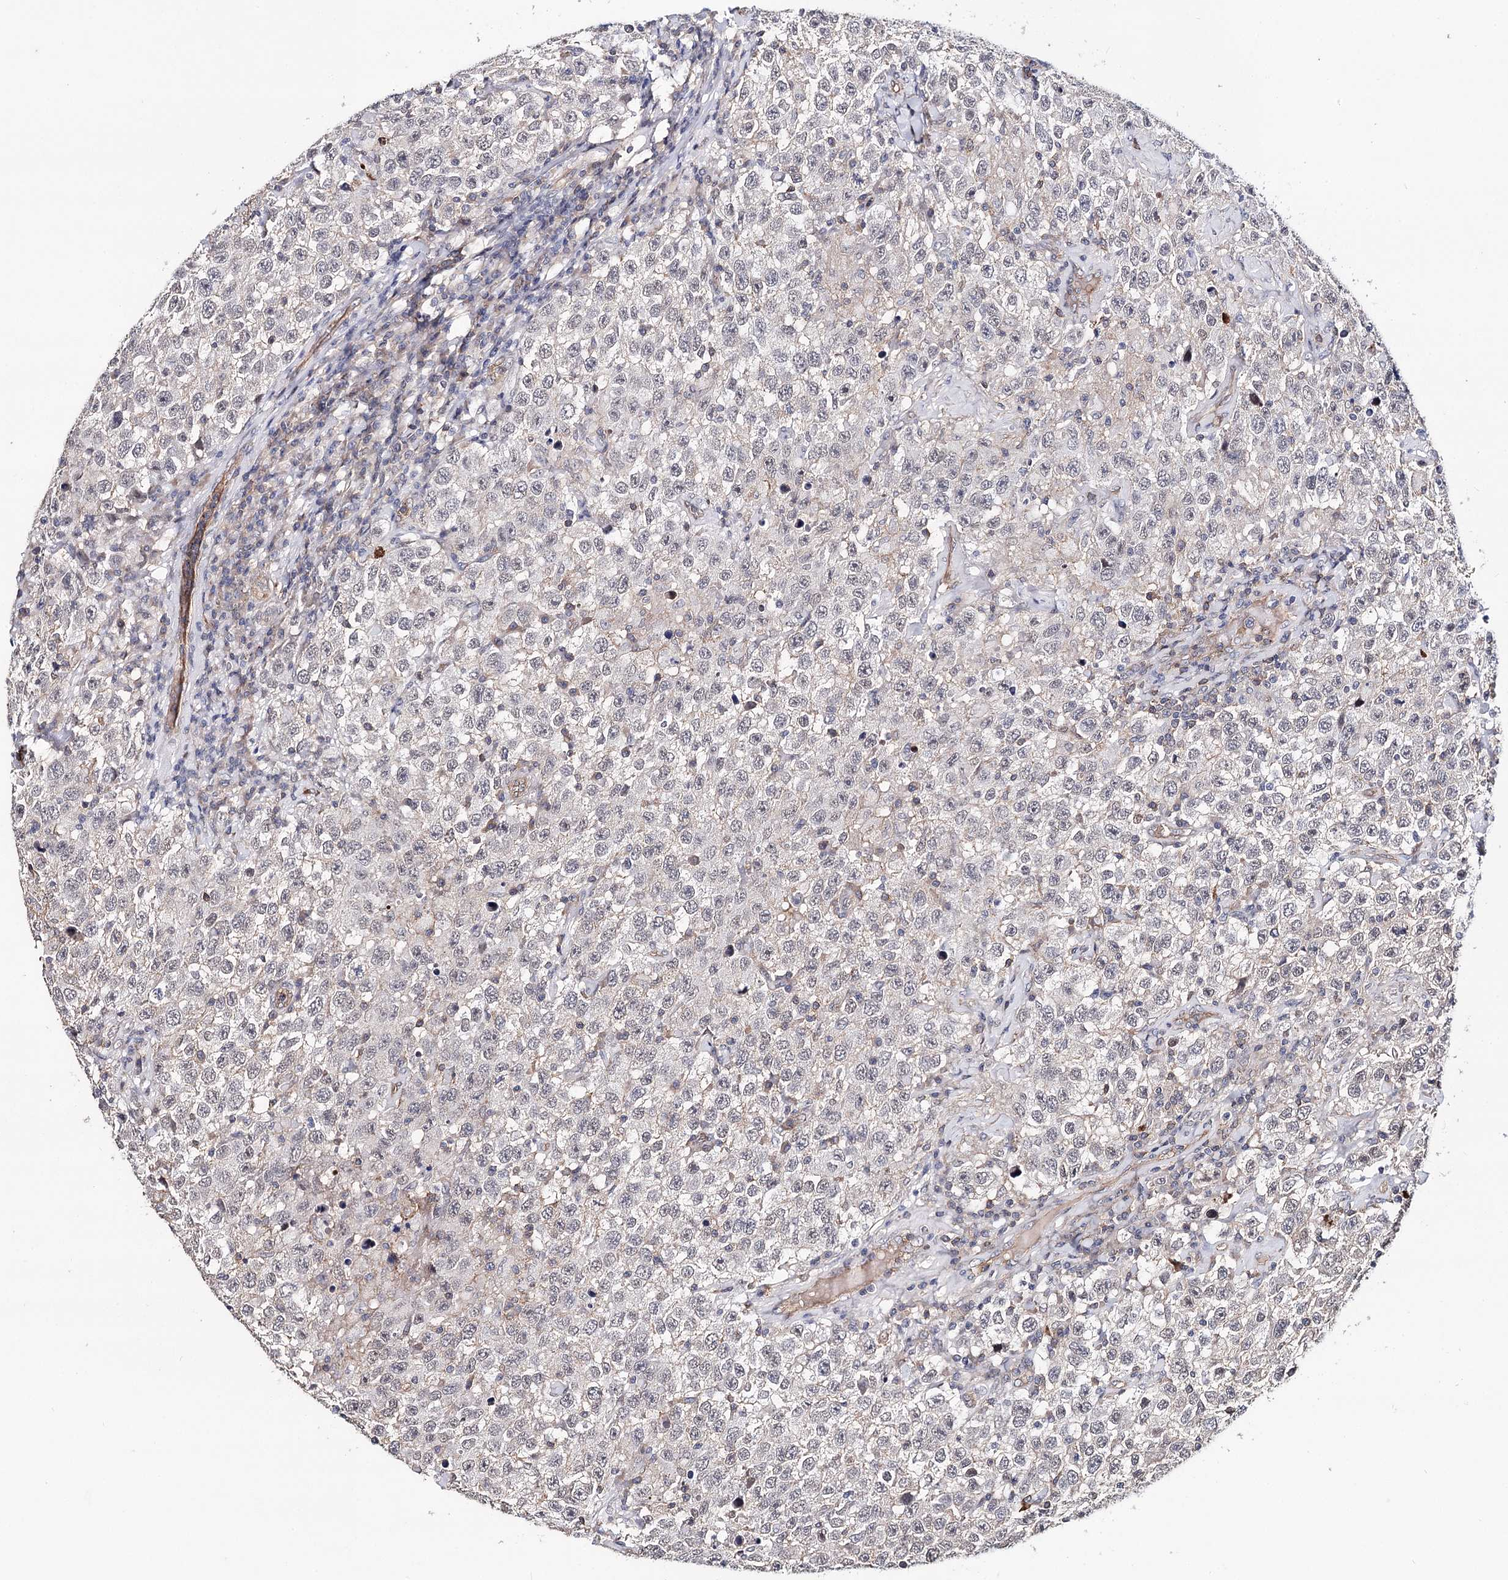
{"staining": {"intensity": "negative", "quantity": "none", "location": "none"}, "tissue": "testis cancer", "cell_type": "Tumor cells", "image_type": "cancer", "snomed": [{"axis": "morphology", "description": "Seminoma, NOS"}, {"axis": "topography", "description": "Testis"}], "caption": "This histopathology image is of testis cancer stained with IHC to label a protein in brown with the nuclei are counter-stained blue. There is no staining in tumor cells. (IHC, brightfield microscopy, high magnification).", "gene": "TMEM218", "patient": {"sex": "male", "age": 41}}